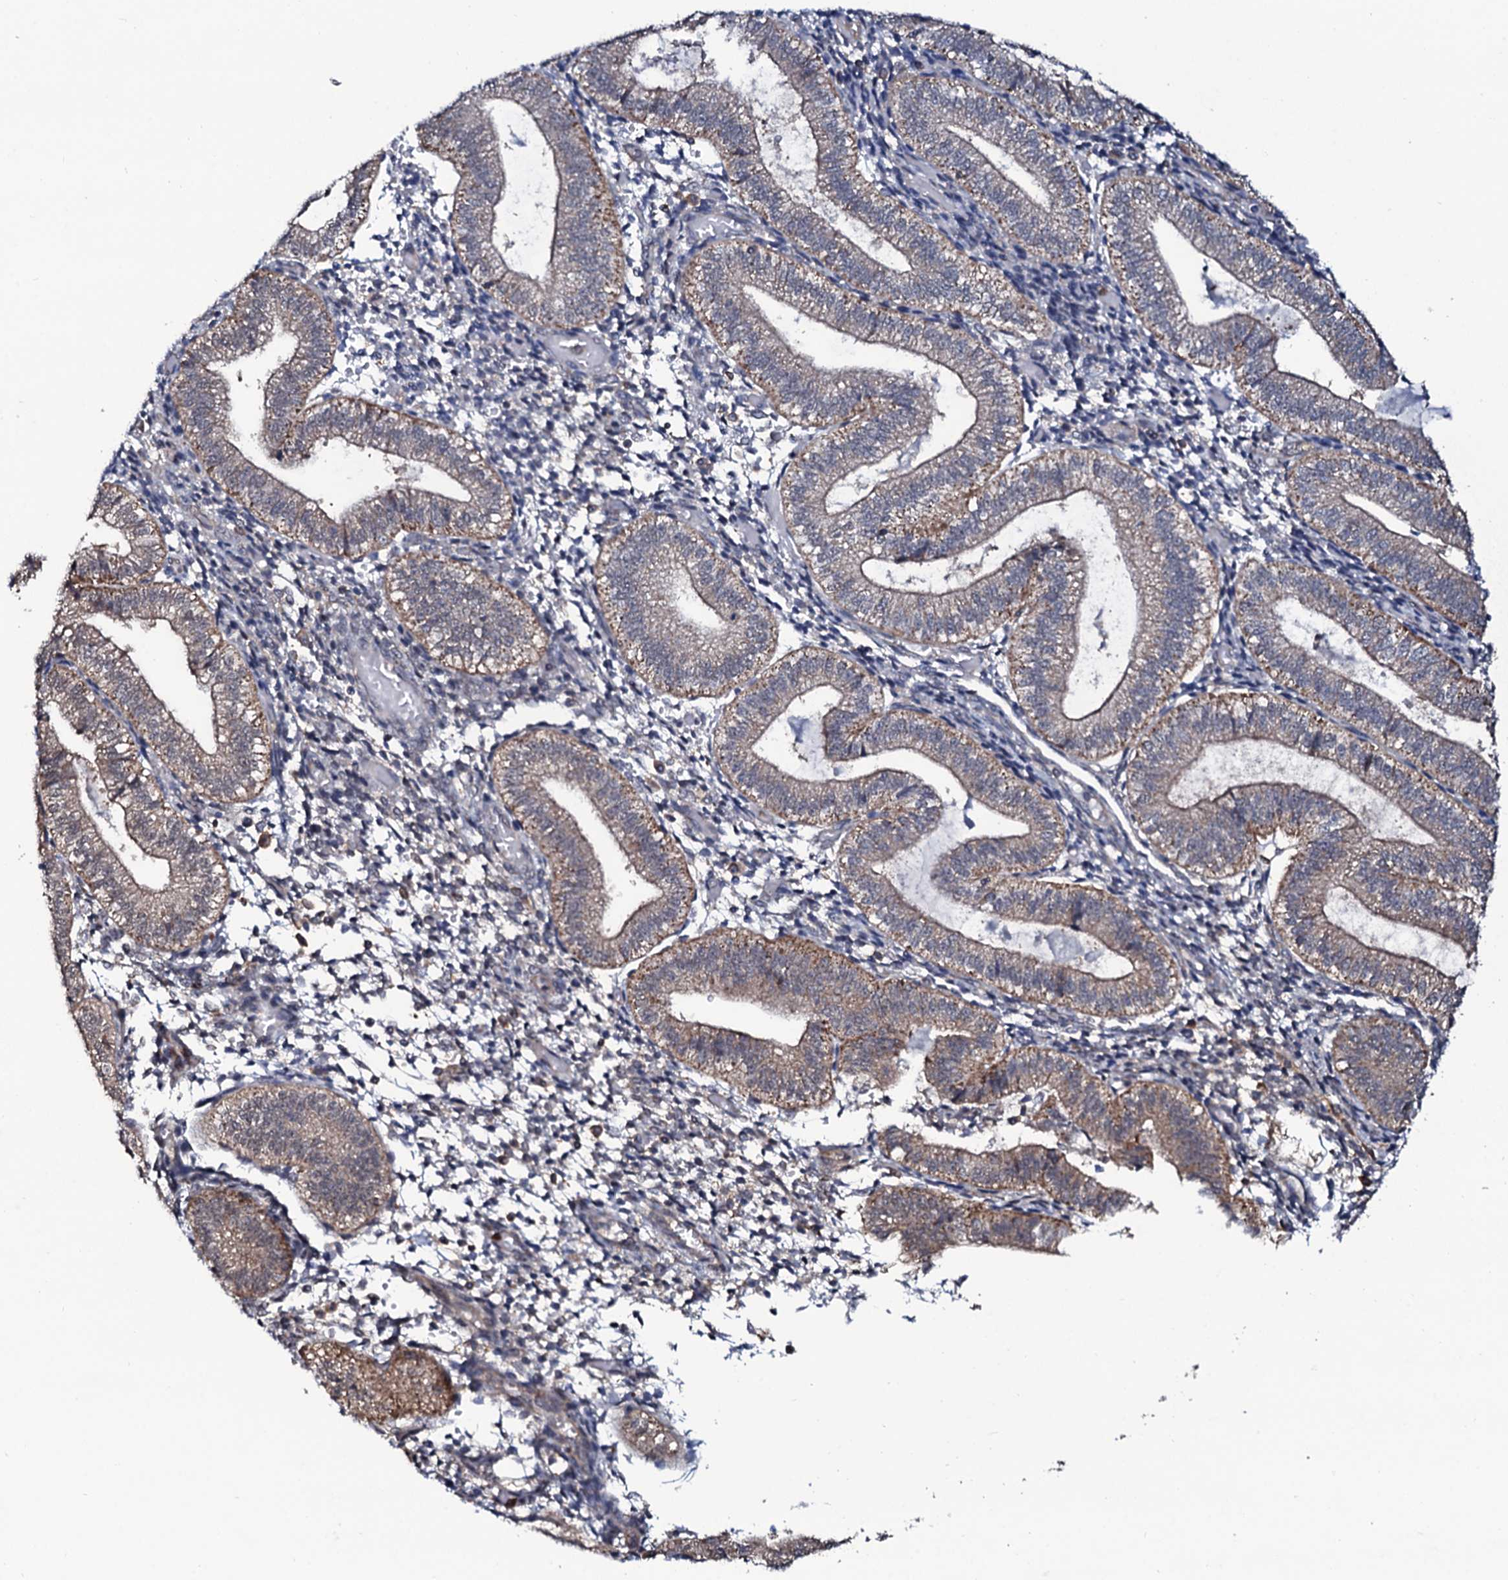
{"staining": {"intensity": "moderate", "quantity": "<25%", "location": "nuclear"}, "tissue": "endometrium", "cell_type": "Cells in endometrial stroma", "image_type": "normal", "snomed": [{"axis": "morphology", "description": "Normal tissue, NOS"}, {"axis": "topography", "description": "Endometrium"}], "caption": "IHC (DAB) staining of benign endometrium shows moderate nuclear protein expression in about <25% of cells in endometrial stroma.", "gene": "COG6", "patient": {"sex": "female", "age": 34}}